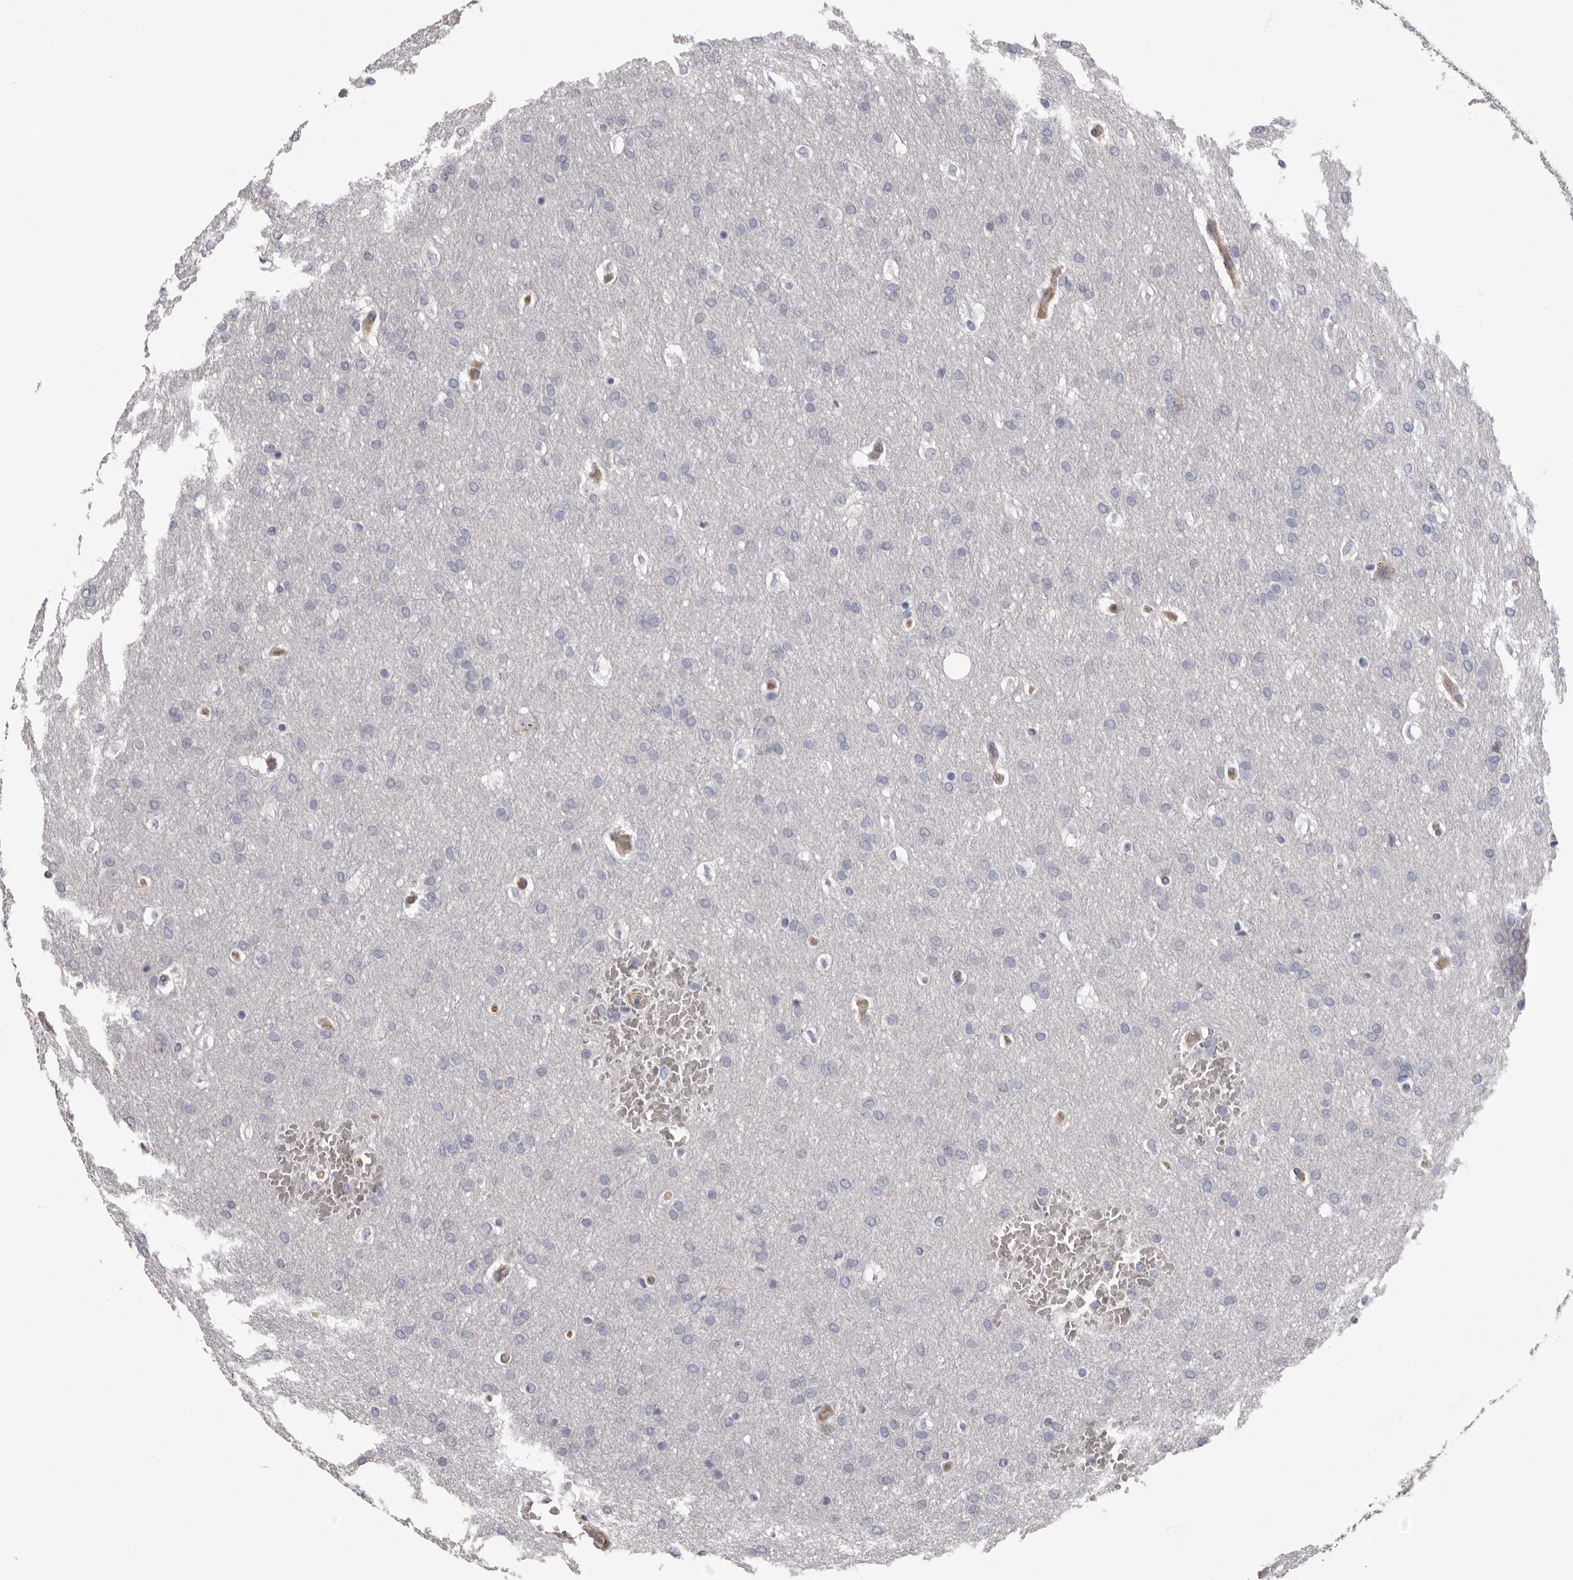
{"staining": {"intensity": "negative", "quantity": "none", "location": "none"}, "tissue": "glioma", "cell_type": "Tumor cells", "image_type": "cancer", "snomed": [{"axis": "morphology", "description": "Glioma, malignant, Low grade"}, {"axis": "topography", "description": "Brain"}], "caption": "Immunohistochemical staining of malignant low-grade glioma displays no significant positivity in tumor cells.", "gene": "ADGRL4", "patient": {"sex": "female", "age": 37}}